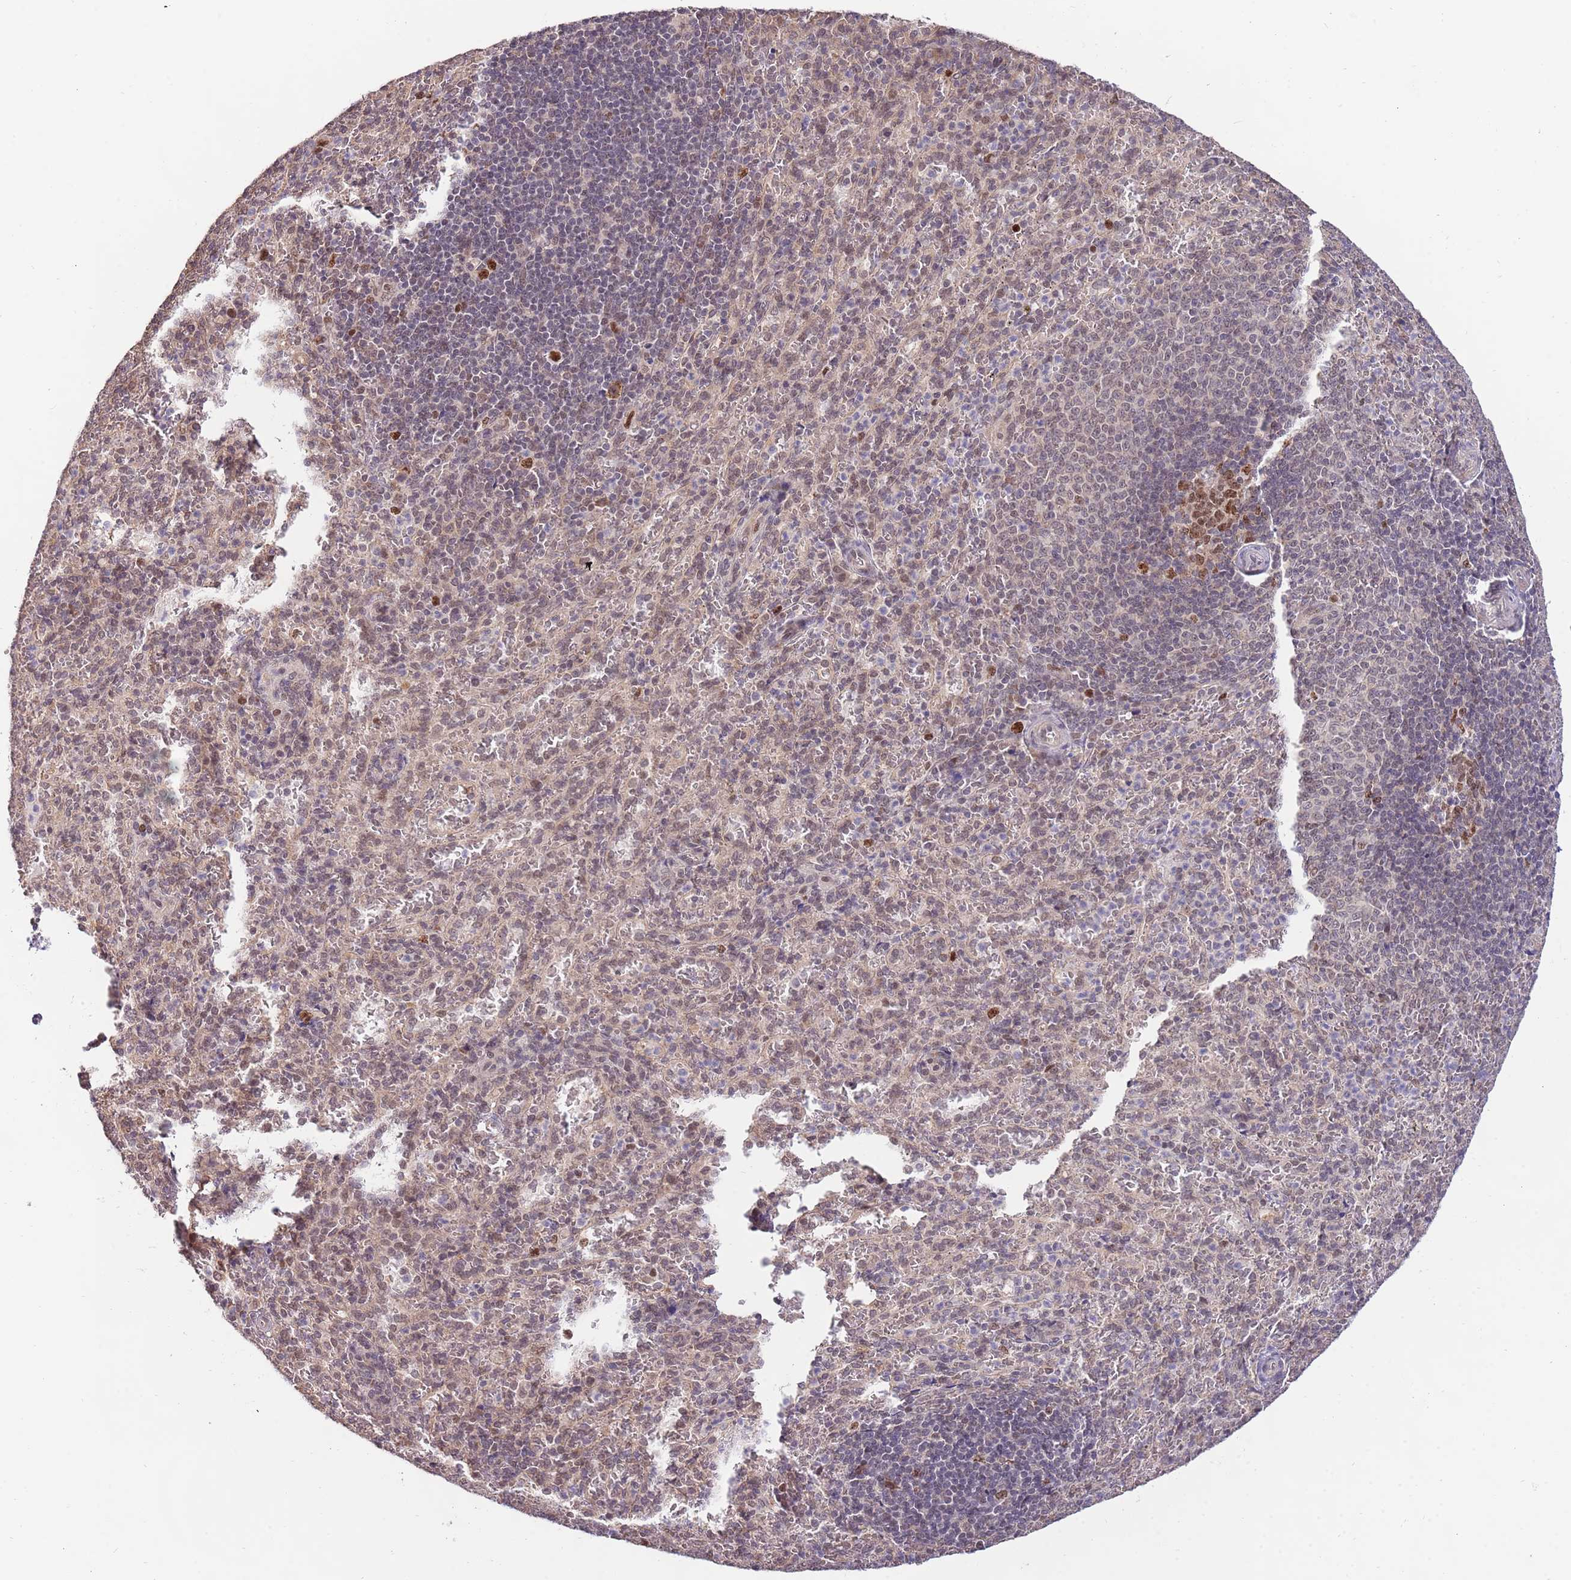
{"staining": {"intensity": "weak", "quantity": "25%-75%", "location": "nuclear"}, "tissue": "spleen", "cell_type": "Cells in red pulp", "image_type": "normal", "snomed": [{"axis": "morphology", "description": "Normal tissue, NOS"}, {"axis": "topography", "description": "Spleen"}], "caption": "Protein analysis of unremarkable spleen exhibits weak nuclear expression in about 25%-75% of cells in red pulp.", "gene": "RIF1", "patient": {"sex": "female", "age": 21}}